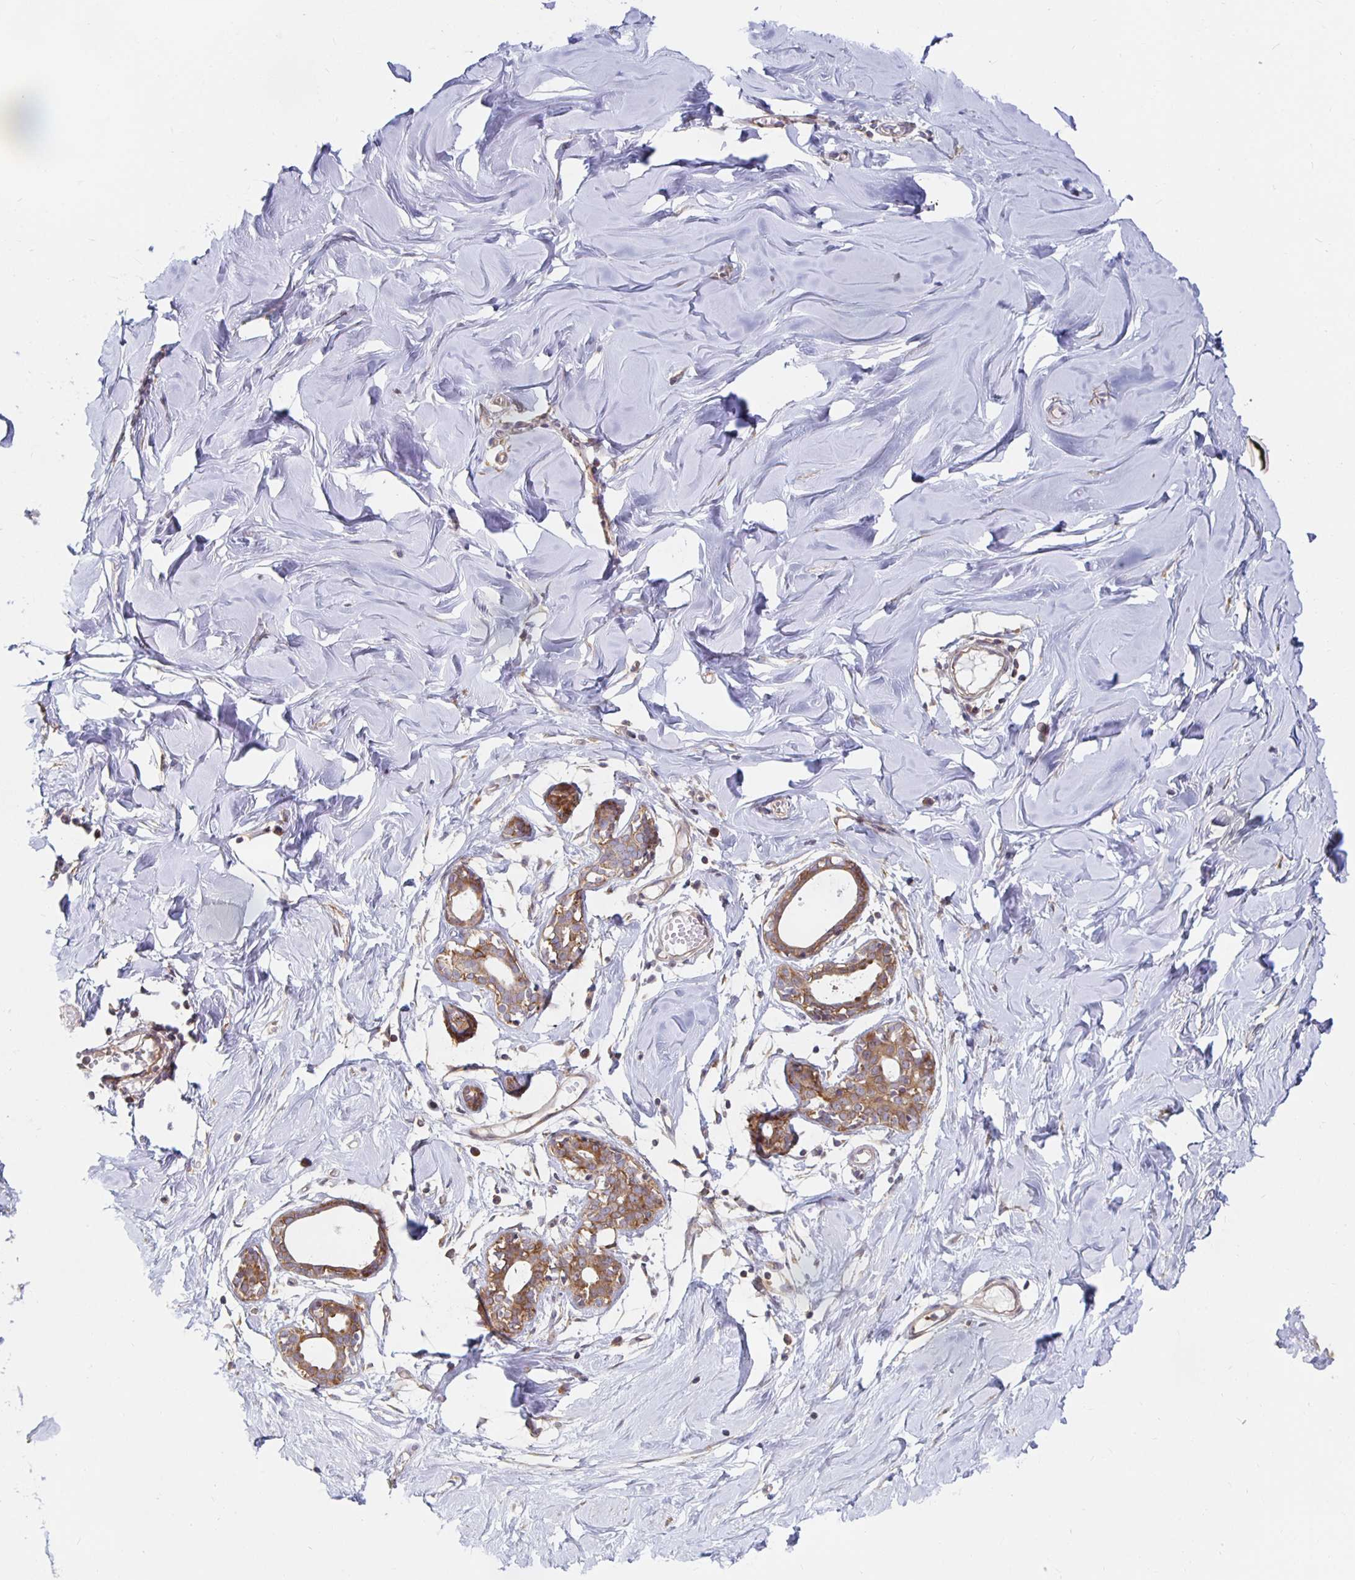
{"staining": {"intensity": "negative", "quantity": "none", "location": "none"}, "tissue": "breast", "cell_type": "Adipocytes", "image_type": "normal", "snomed": [{"axis": "morphology", "description": "Normal tissue, NOS"}, {"axis": "topography", "description": "Breast"}], "caption": "This photomicrograph is of benign breast stained with IHC to label a protein in brown with the nuclei are counter-stained blue. There is no staining in adipocytes.", "gene": "PDAP1", "patient": {"sex": "female", "age": 27}}